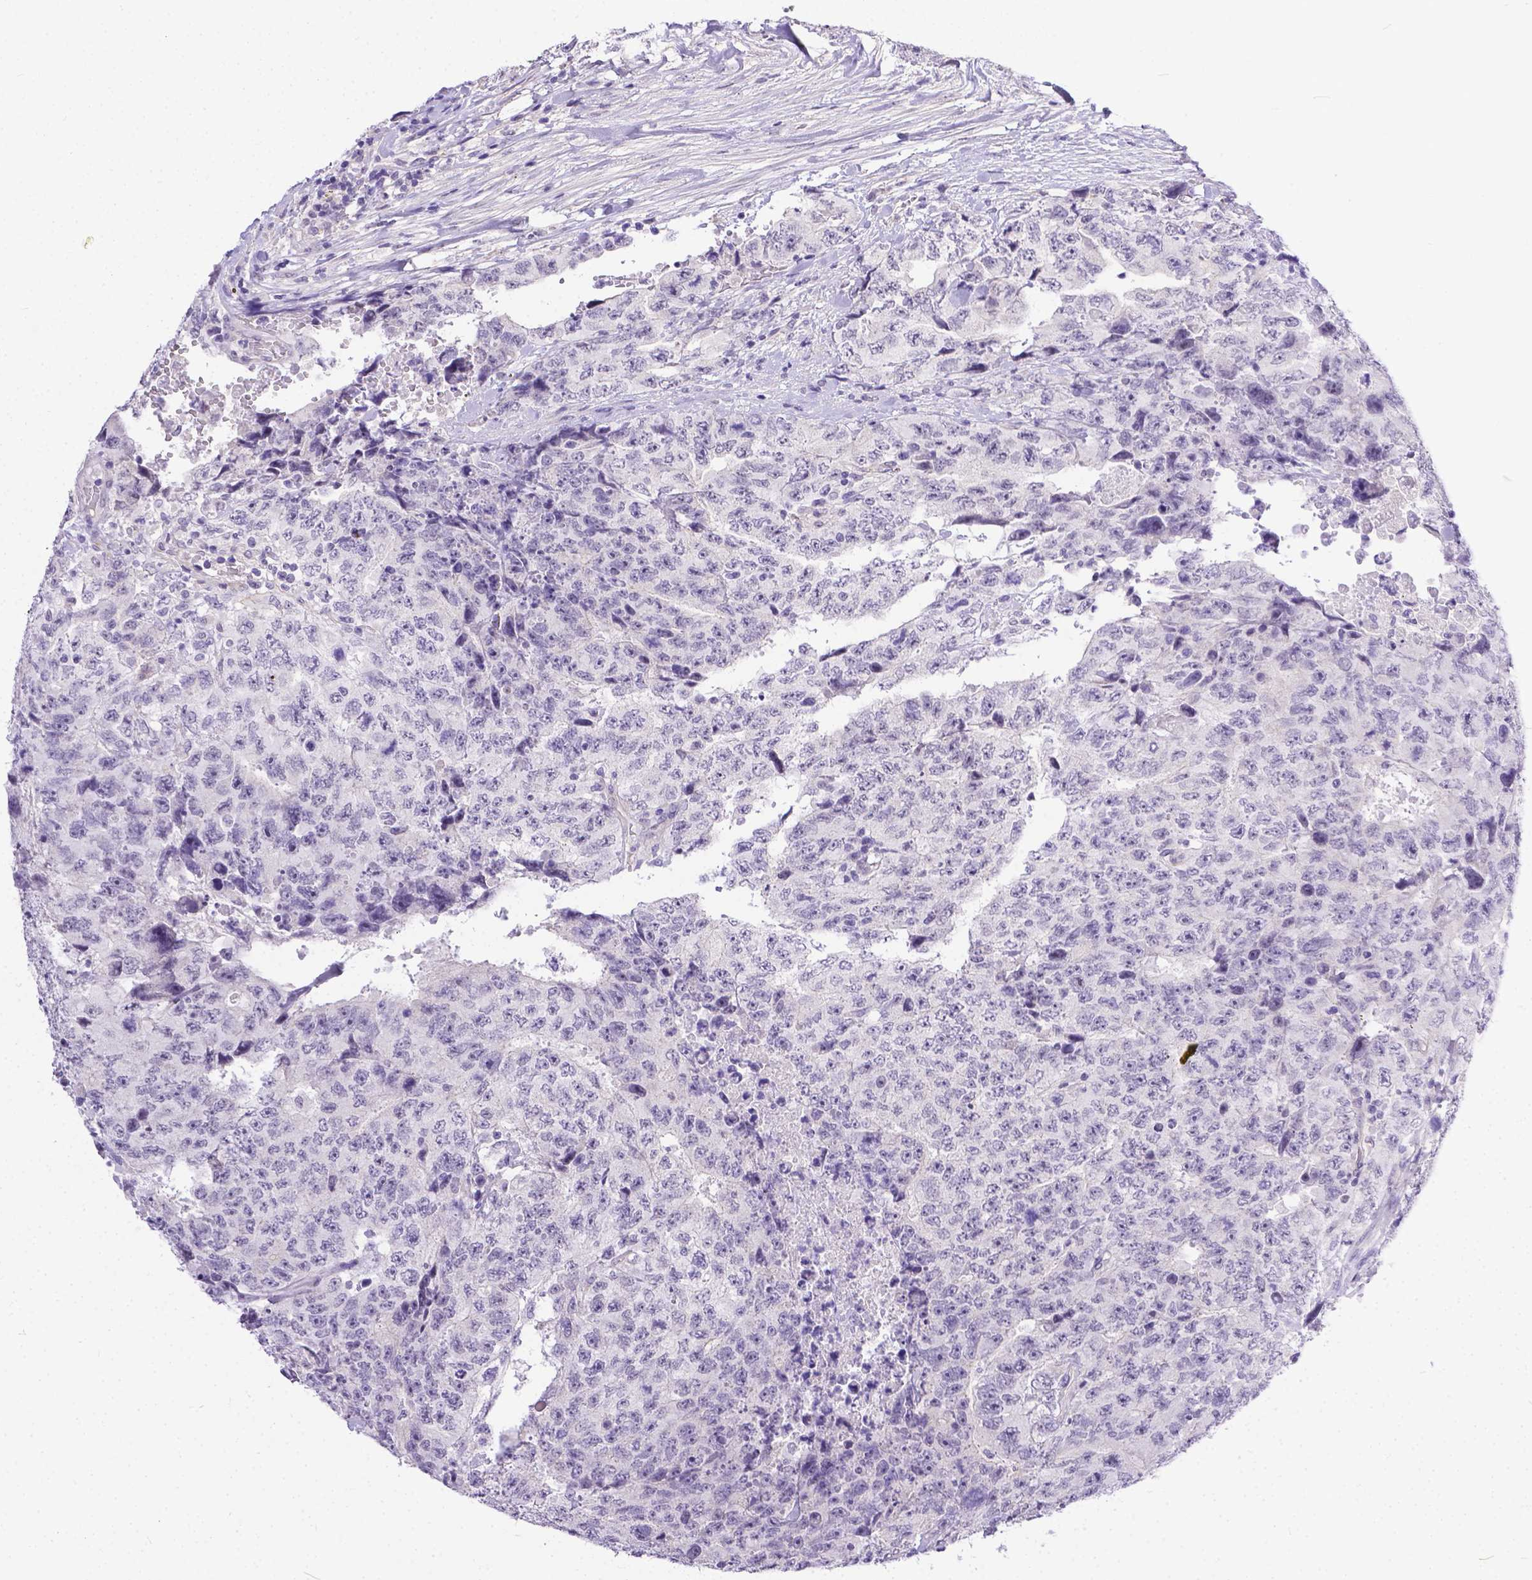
{"staining": {"intensity": "negative", "quantity": "none", "location": "none"}, "tissue": "testis cancer", "cell_type": "Tumor cells", "image_type": "cancer", "snomed": [{"axis": "morphology", "description": "Carcinoma, Embryonal, NOS"}, {"axis": "topography", "description": "Testis"}], "caption": "An immunohistochemistry (IHC) histopathology image of embryonal carcinoma (testis) is shown. There is no staining in tumor cells of embryonal carcinoma (testis).", "gene": "DLEC1", "patient": {"sex": "male", "age": 24}}